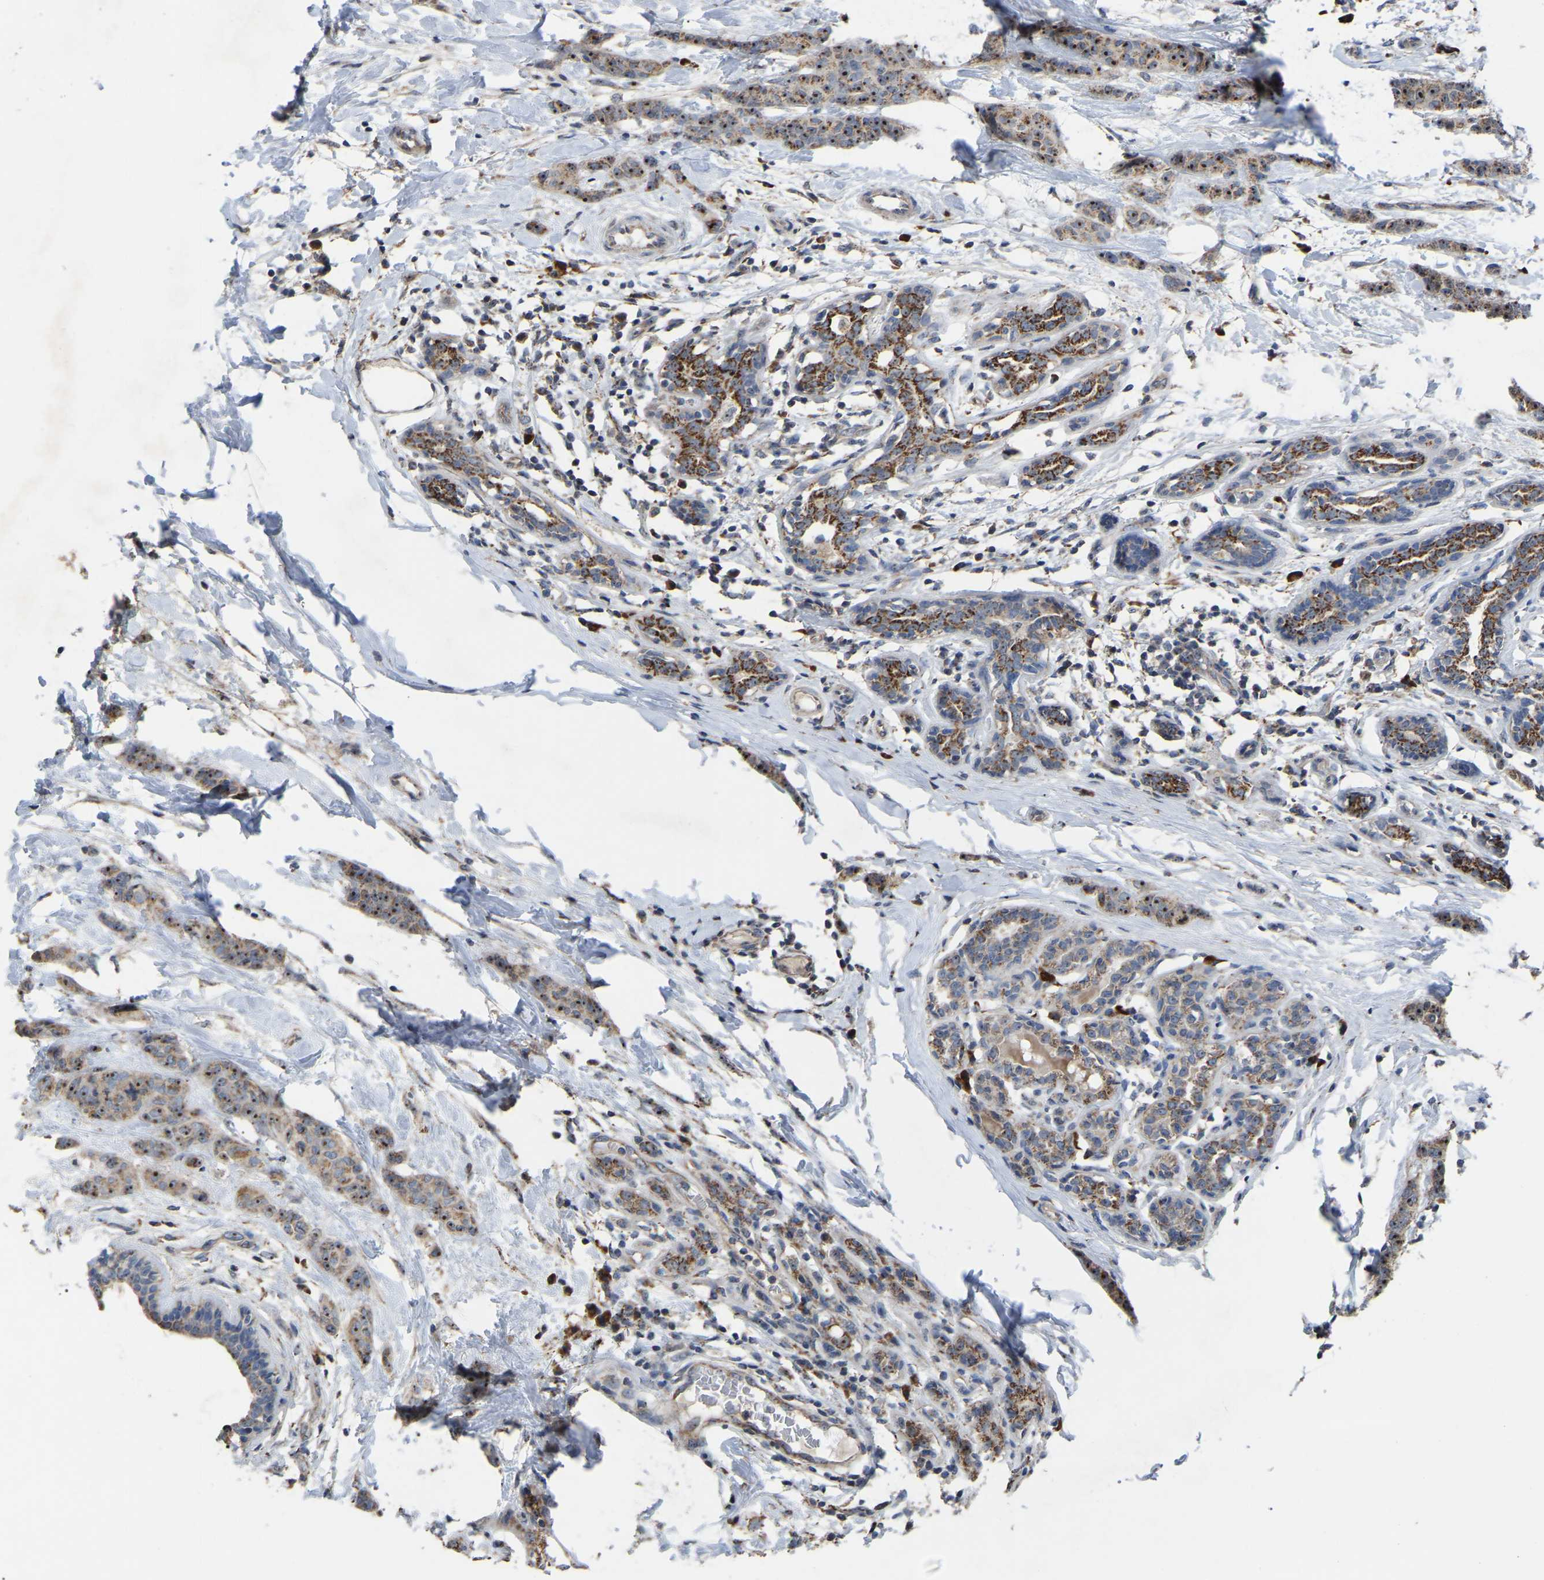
{"staining": {"intensity": "strong", "quantity": ">75%", "location": "nuclear"}, "tissue": "breast cancer", "cell_type": "Tumor cells", "image_type": "cancer", "snomed": [{"axis": "morphology", "description": "Normal tissue, NOS"}, {"axis": "morphology", "description": "Duct carcinoma"}, {"axis": "topography", "description": "Breast"}], "caption": "The photomicrograph demonstrates a brown stain indicating the presence of a protein in the nuclear of tumor cells in breast cancer. (brown staining indicates protein expression, while blue staining denotes nuclei).", "gene": "NOP53", "patient": {"sex": "female", "age": 40}}